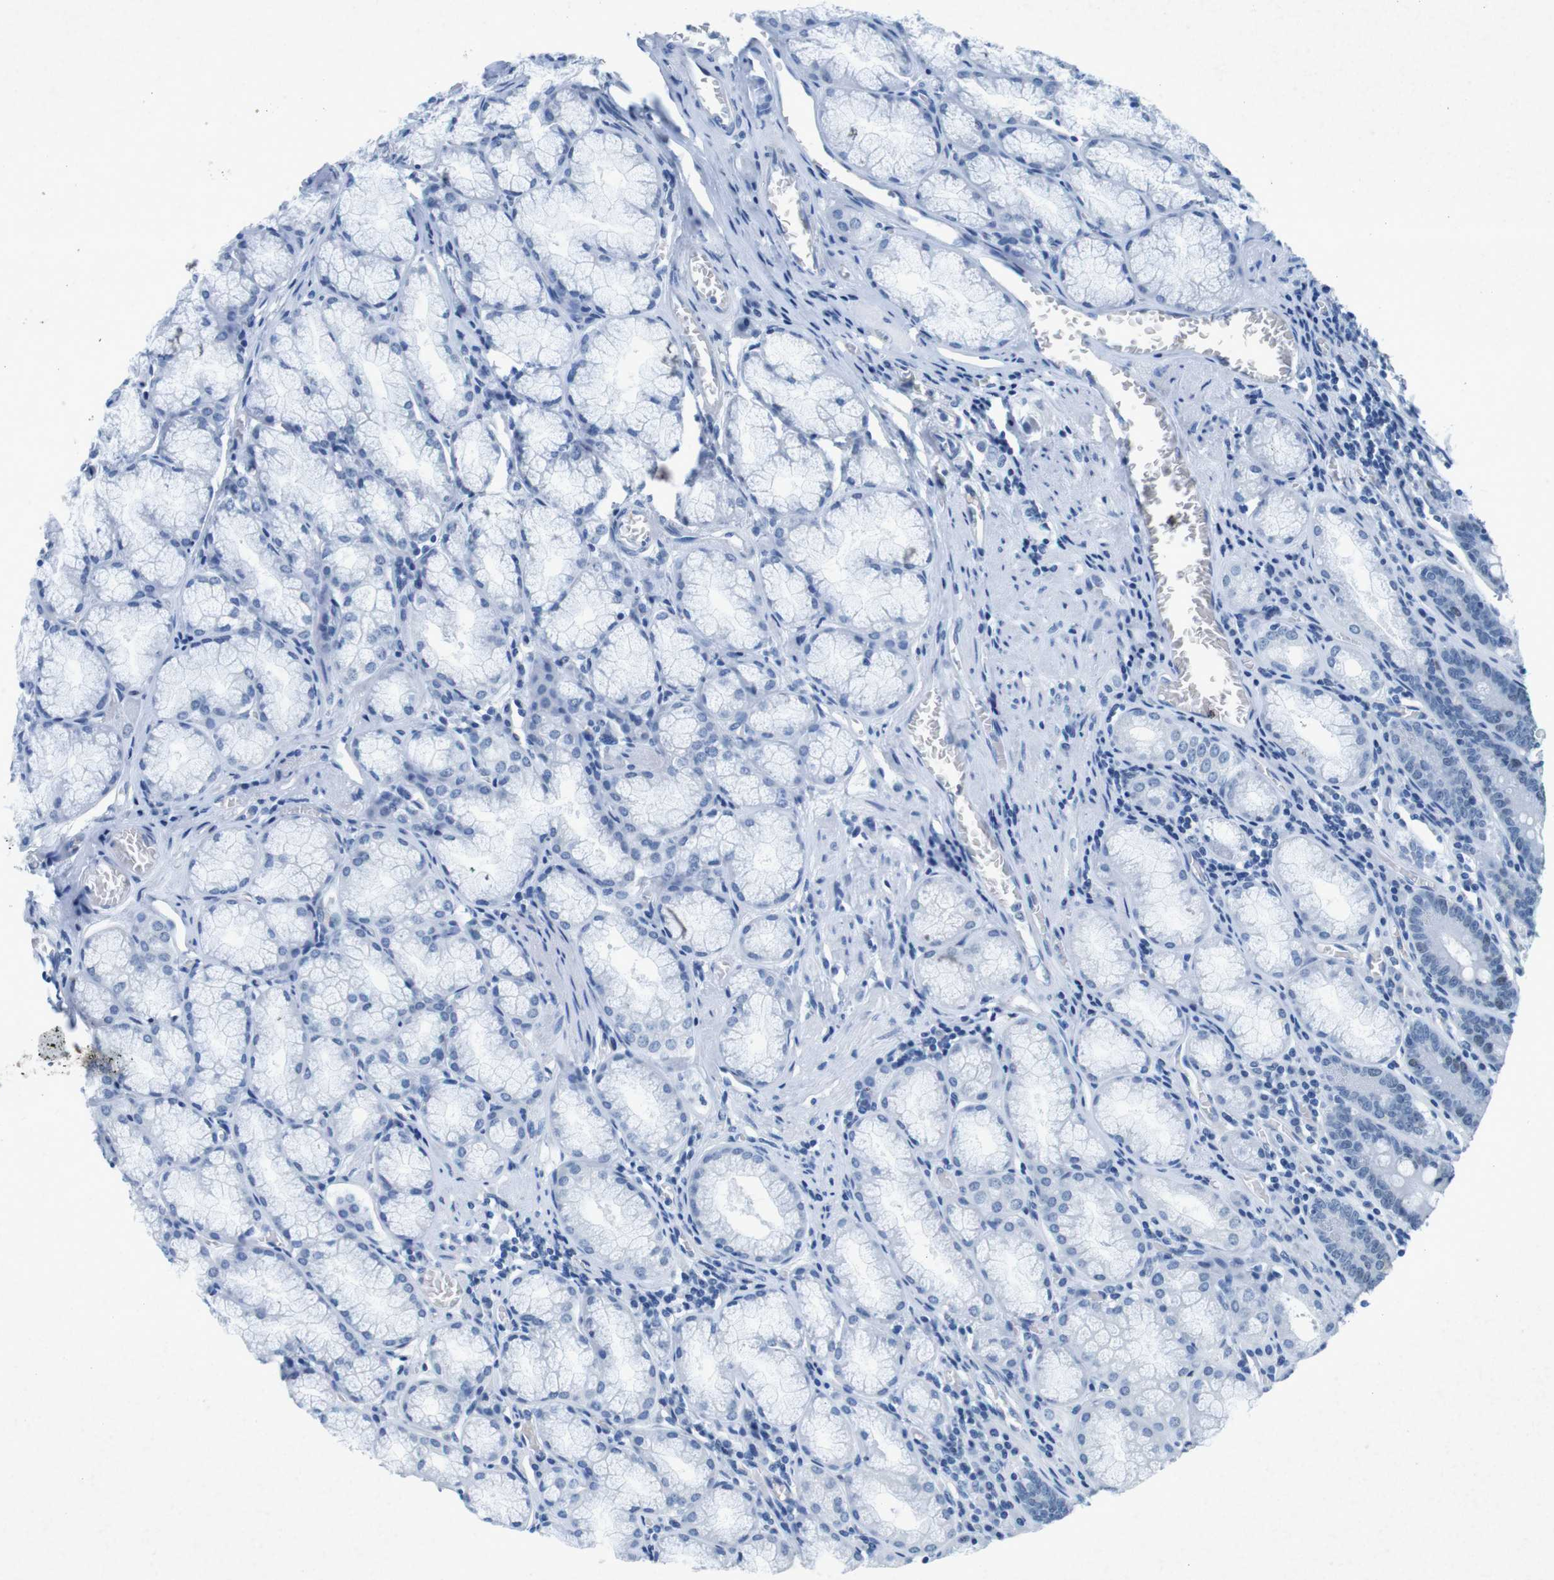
{"staining": {"intensity": "negative", "quantity": "none", "location": "none"}, "tissue": "stomach", "cell_type": "Glandular cells", "image_type": "normal", "snomed": [{"axis": "morphology", "description": "Normal tissue, NOS"}, {"axis": "topography", "description": "Stomach, lower"}], "caption": "This is a image of immunohistochemistry (IHC) staining of benign stomach, which shows no positivity in glandular cells.", "gene": "CTAG1B", "patient": {"sex": "male", "age": 56}}